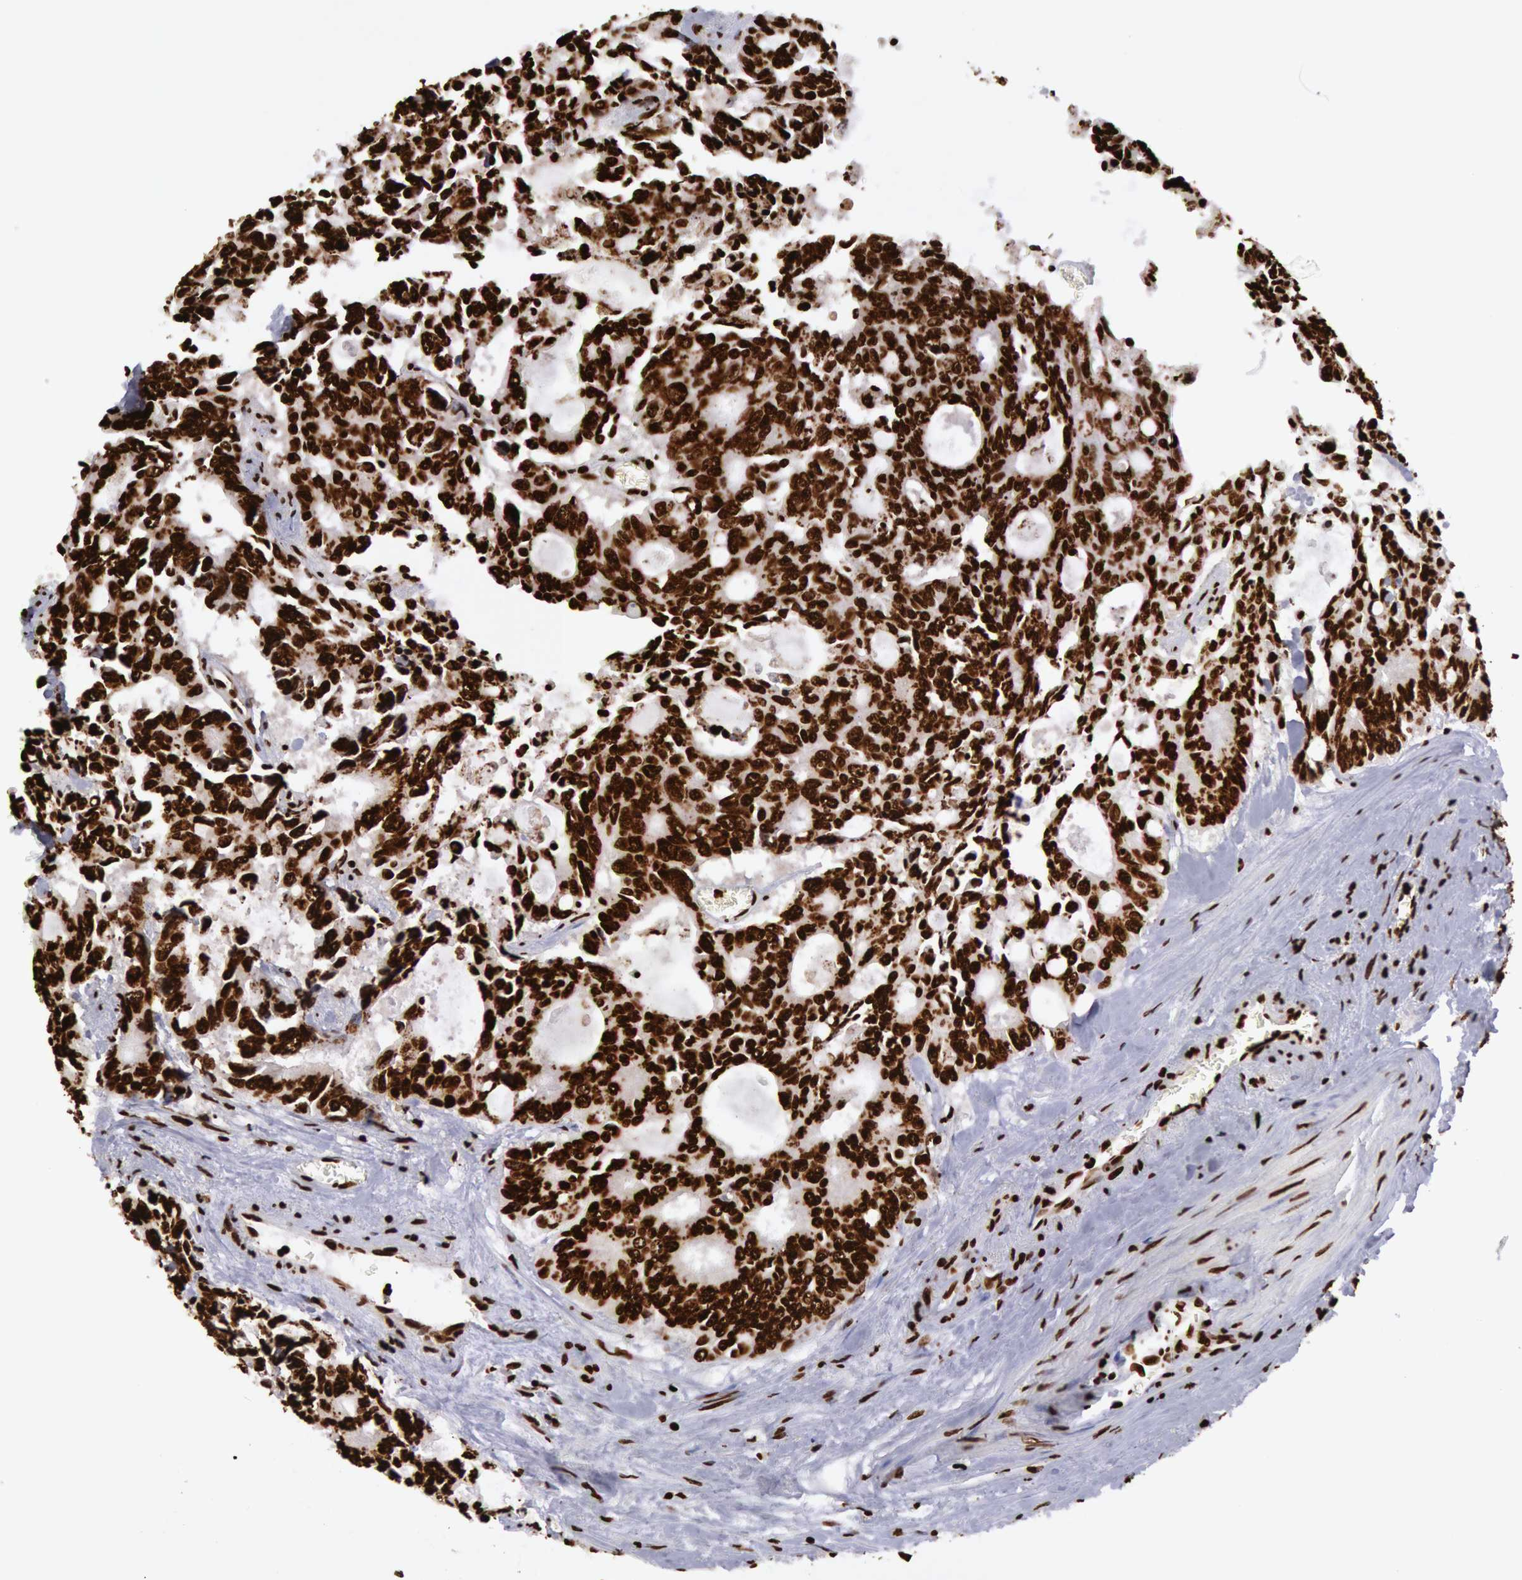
{"staining": {"intensity": "strong", "quantity": ">75%", "location": "nuclear"}, "tissue": "colorectal cancer", "cell_type": "Tumor cells", "image_type": "cancer", "snomed": [{"axis": "morphology", "description": "Adenocarcinoma, NOS"}, {"axis": "topography", "description": "Rectum"}], "caption": "A brown stain labels strong nuclear staining of a protein in human colorectal adenocarcinoma tumor cells.", "gene": "H3-4", "patient": {"sex": "male", "age": 76}}